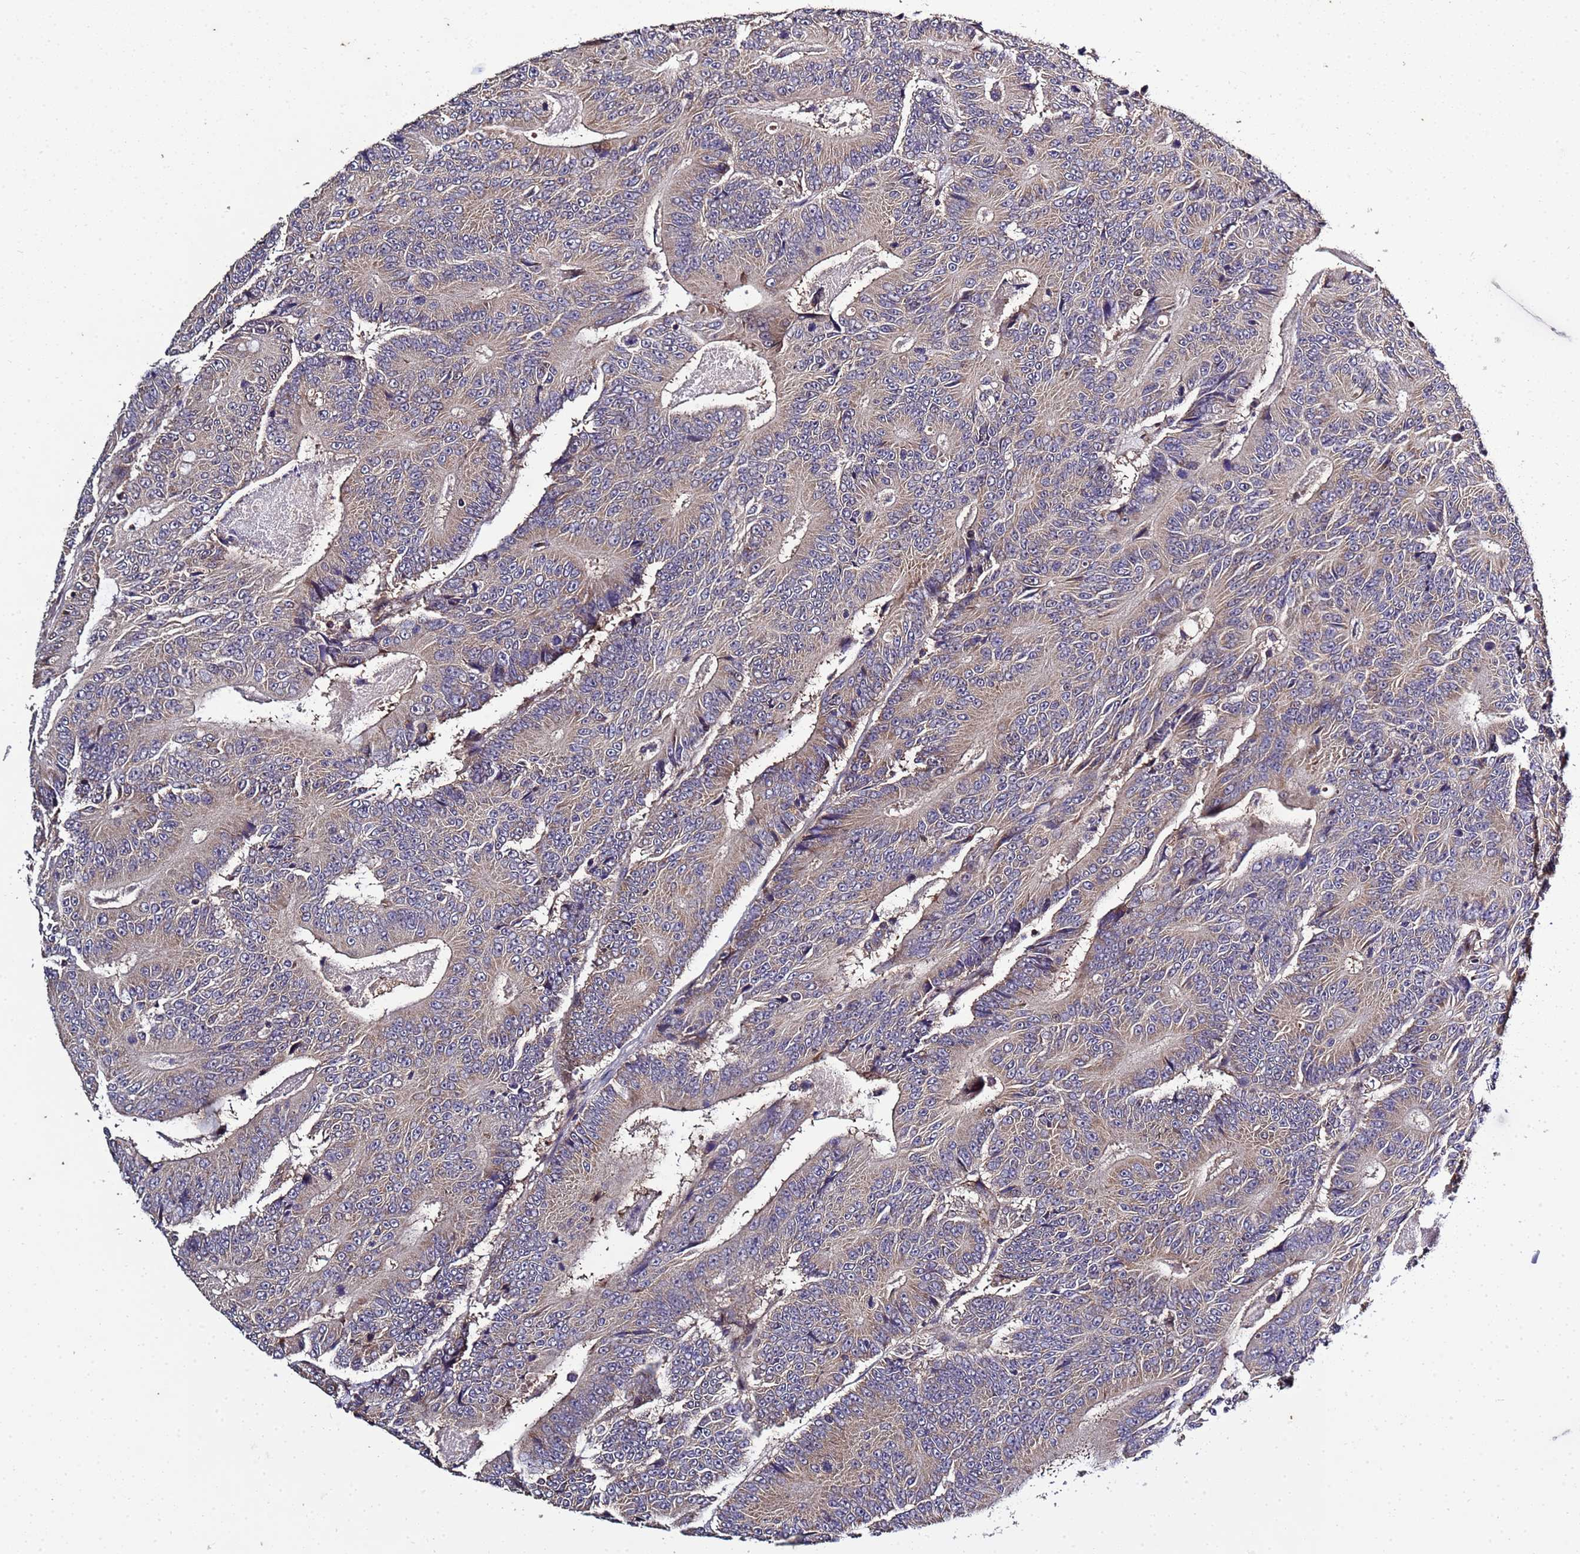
{"staining": {"intensity": "weak", "quantity": "25%-75%", "location": "cytoplasmic/membranous"}, "tissue": "colorectal cancer", "cell_type": "Tumor cells", "image_type": "cancer", "snomed": [{"axis": "morphology", "description": "Adenocarcinoma, NOS"}, {"axis": "topography", "description": "Colon"}], "caption": "Immunohistochemical staining of human colorectal cancer displays low levels of weak cytoplasmic/membranous protein staining in approximately 25%-75% of tumor cells.", "gene": "P2RX7", "patient": {"sex": "male", "age": 83}}